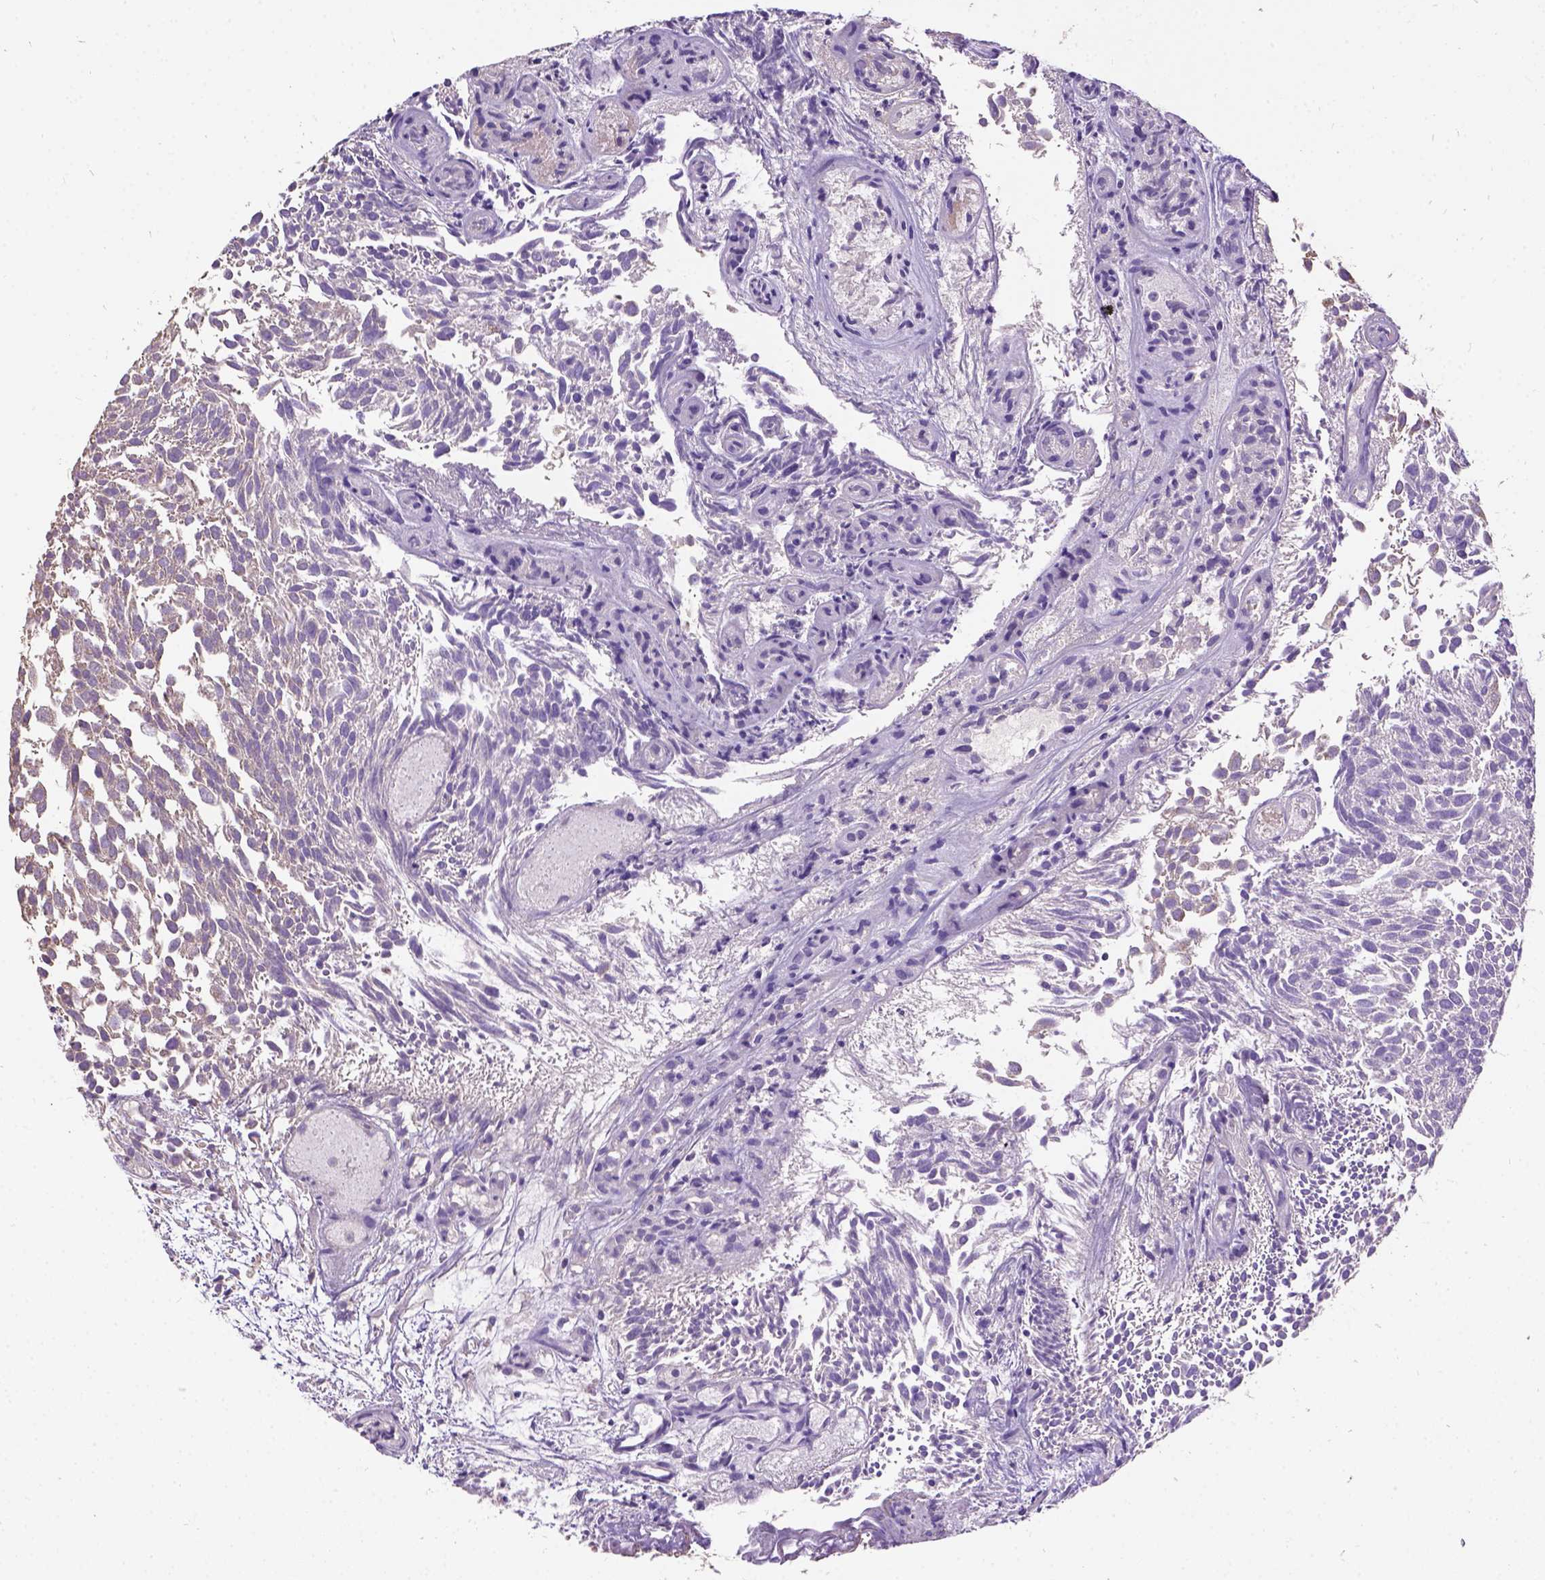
{"staining": {"intensity": "negative", "quantity": "none", "location": "none"}, "tissue": "urothelial cancer", "cell_type": "Tumor cells", "image_type": "cancer", "snomed": [{"axis": "morphology", "description": "Urothelial carcinoma, Low grade"}, {"axis": "topography", "description": "Urinary bladder"}], "caption": "Urothelial cancer stained for a protein using immunohistochemistry exhibits no positivity tumor cells.", "gene": "DQX1", "patient": {"sex": "male", "age": 70}}